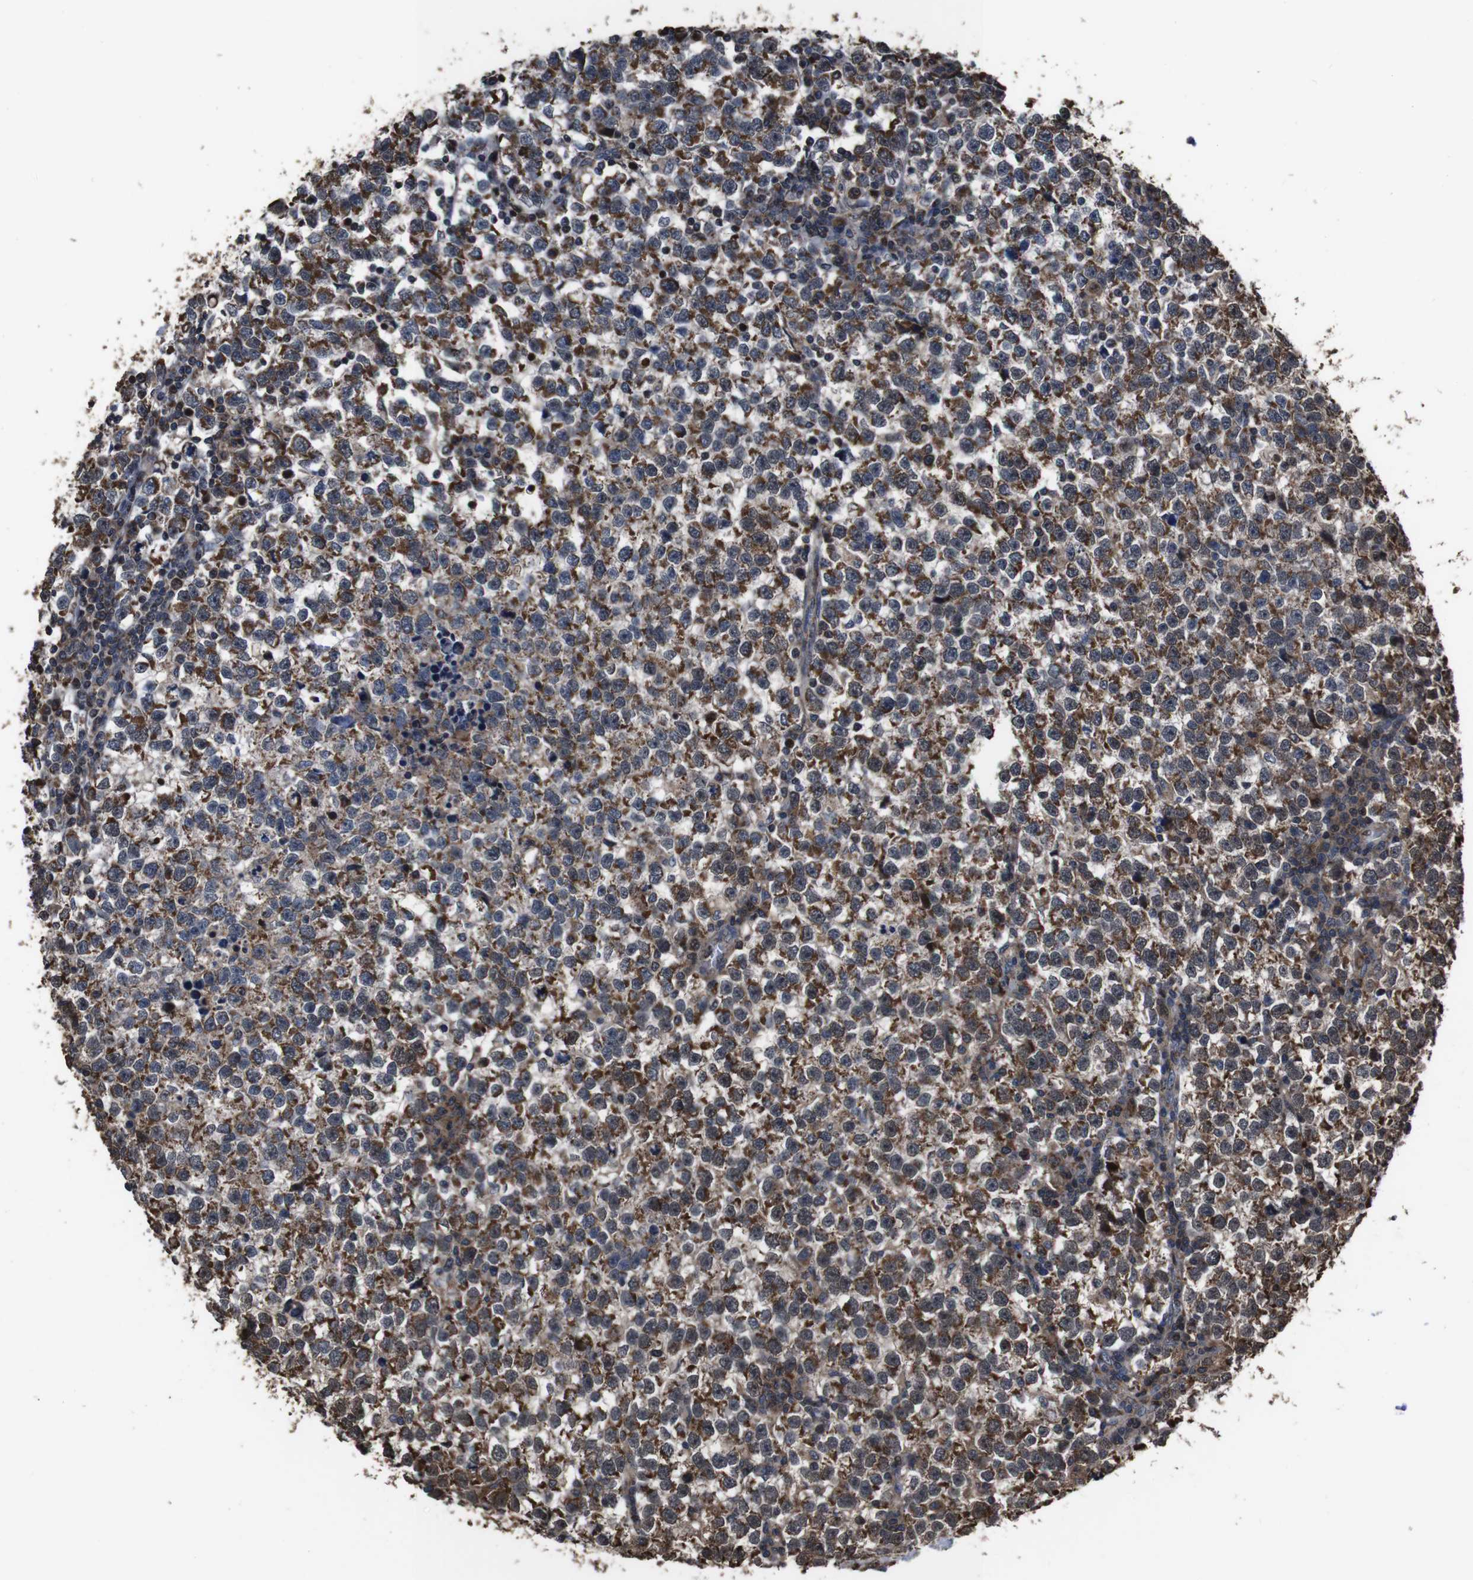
{"staining": {"intensity": "moderate", "quantity": ">75%", "location": "cytoplasmic/membranous"}, "tissue": "testis cancer", "cell_type": "Tumor cells", "image_type": "cancer", "snomed": [{"axis": "morphology", "description": "Normal tissue, NOS"}, {"axis": "morphology", "description": "Seminoma, NOS"}, {"axis": "topography", "description": "Testis"}], "caption": "Immunohistochemistry (IHC) of testis cancer shows medium levels of moderate cytoplasmic/membranous expression in about >75% of tumor cells.", "gene": "SNN", "patient": {"sex": "male", "age": 43}}